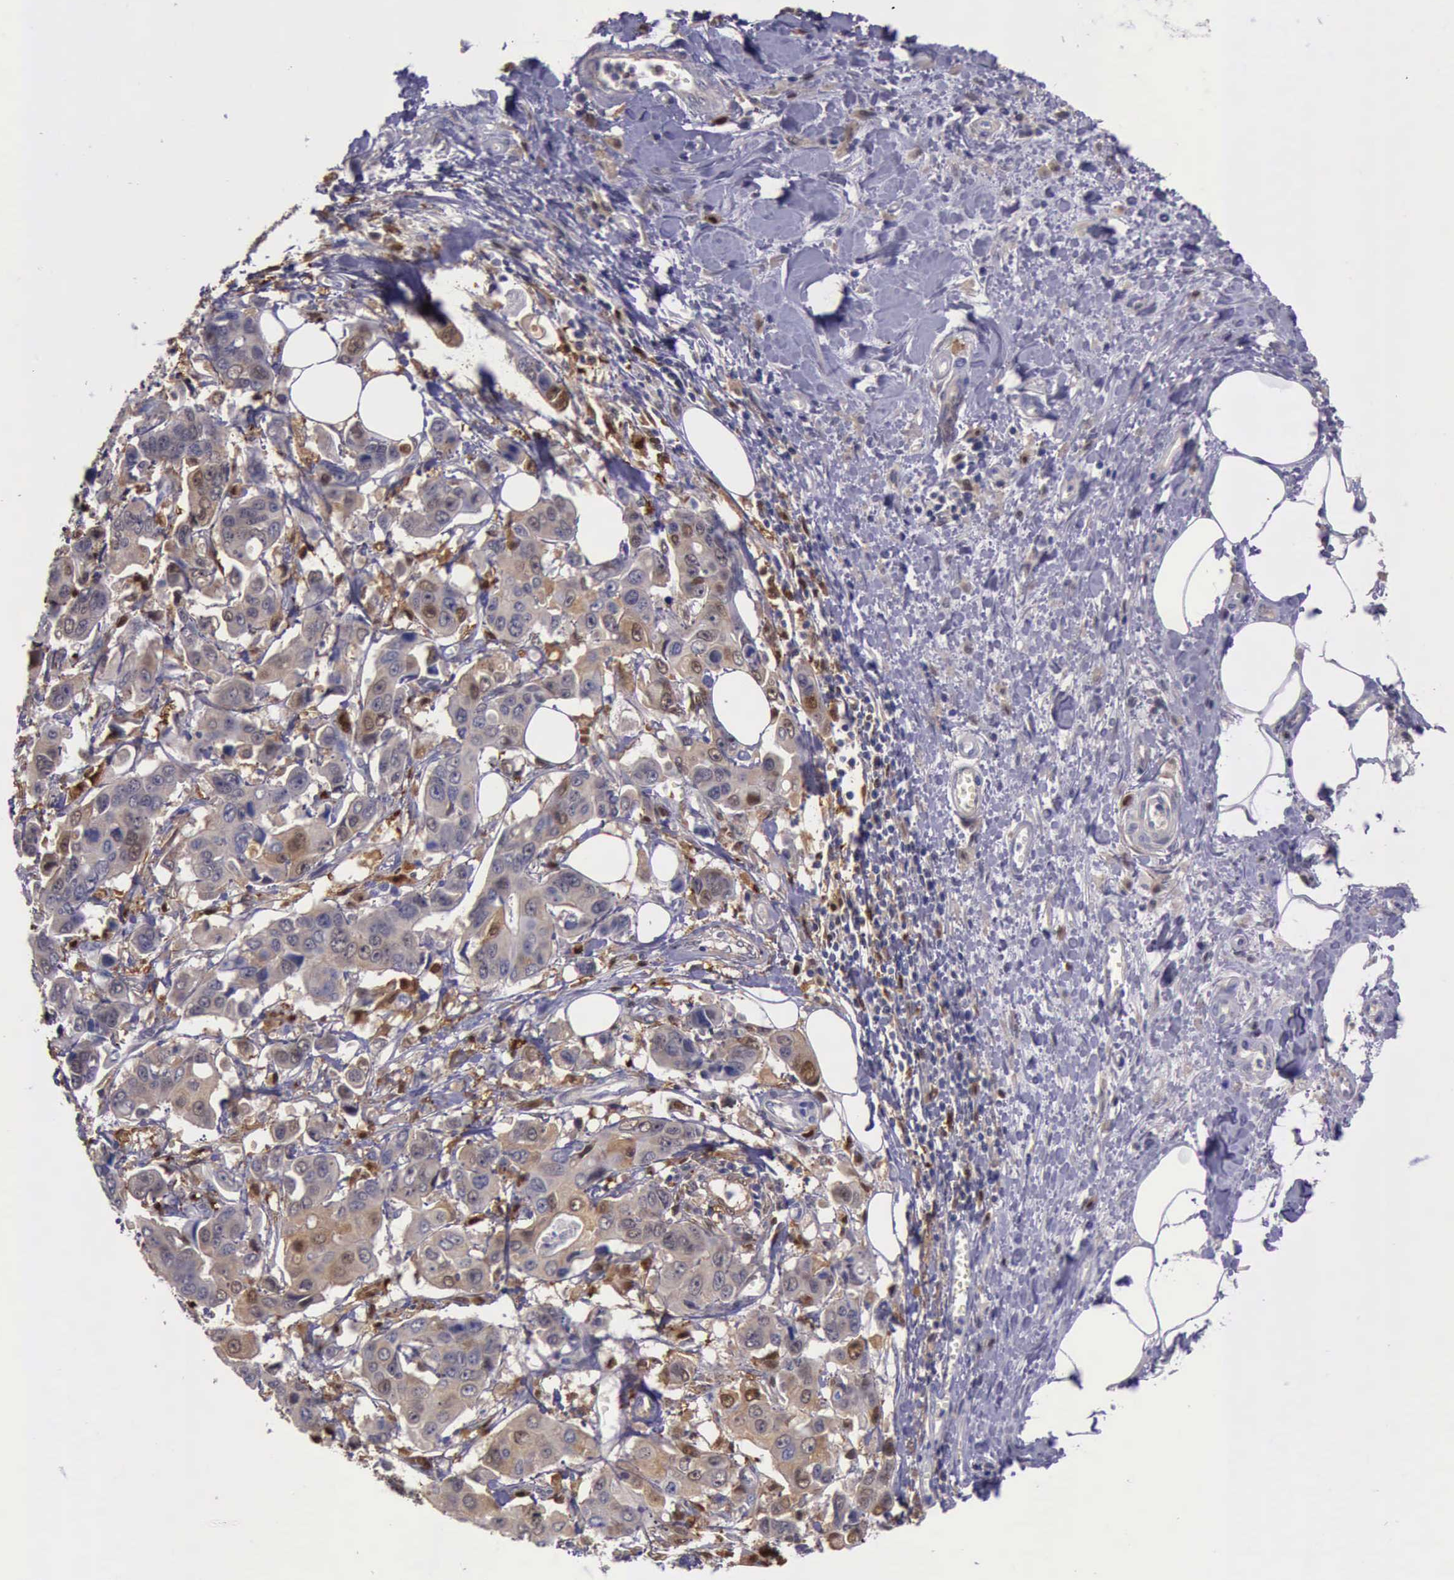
{"staining": {"intensity": "weak", "quantity": "25%-75%", "location": "cytoplasmic/membranous,nuclear"}, "tissue": "stomach cancer", "cell_type": "Tumor cells", "image_type": "cancer", "snomed": [{"axis": "morphology", "description": "Adenocarcinoma, NOS"}, {"axis": "topography", "description": "Stomach, upper"}], "caption": "Immunohistochemical staining of human stomach cancer exhibits low levels of weak cytoplasmic/membranous and nuclear protein positivity in approximately 25%-75% of tumor cells.", "gene": "TYMP", "patient": {"sex": "male", "age": 80}}